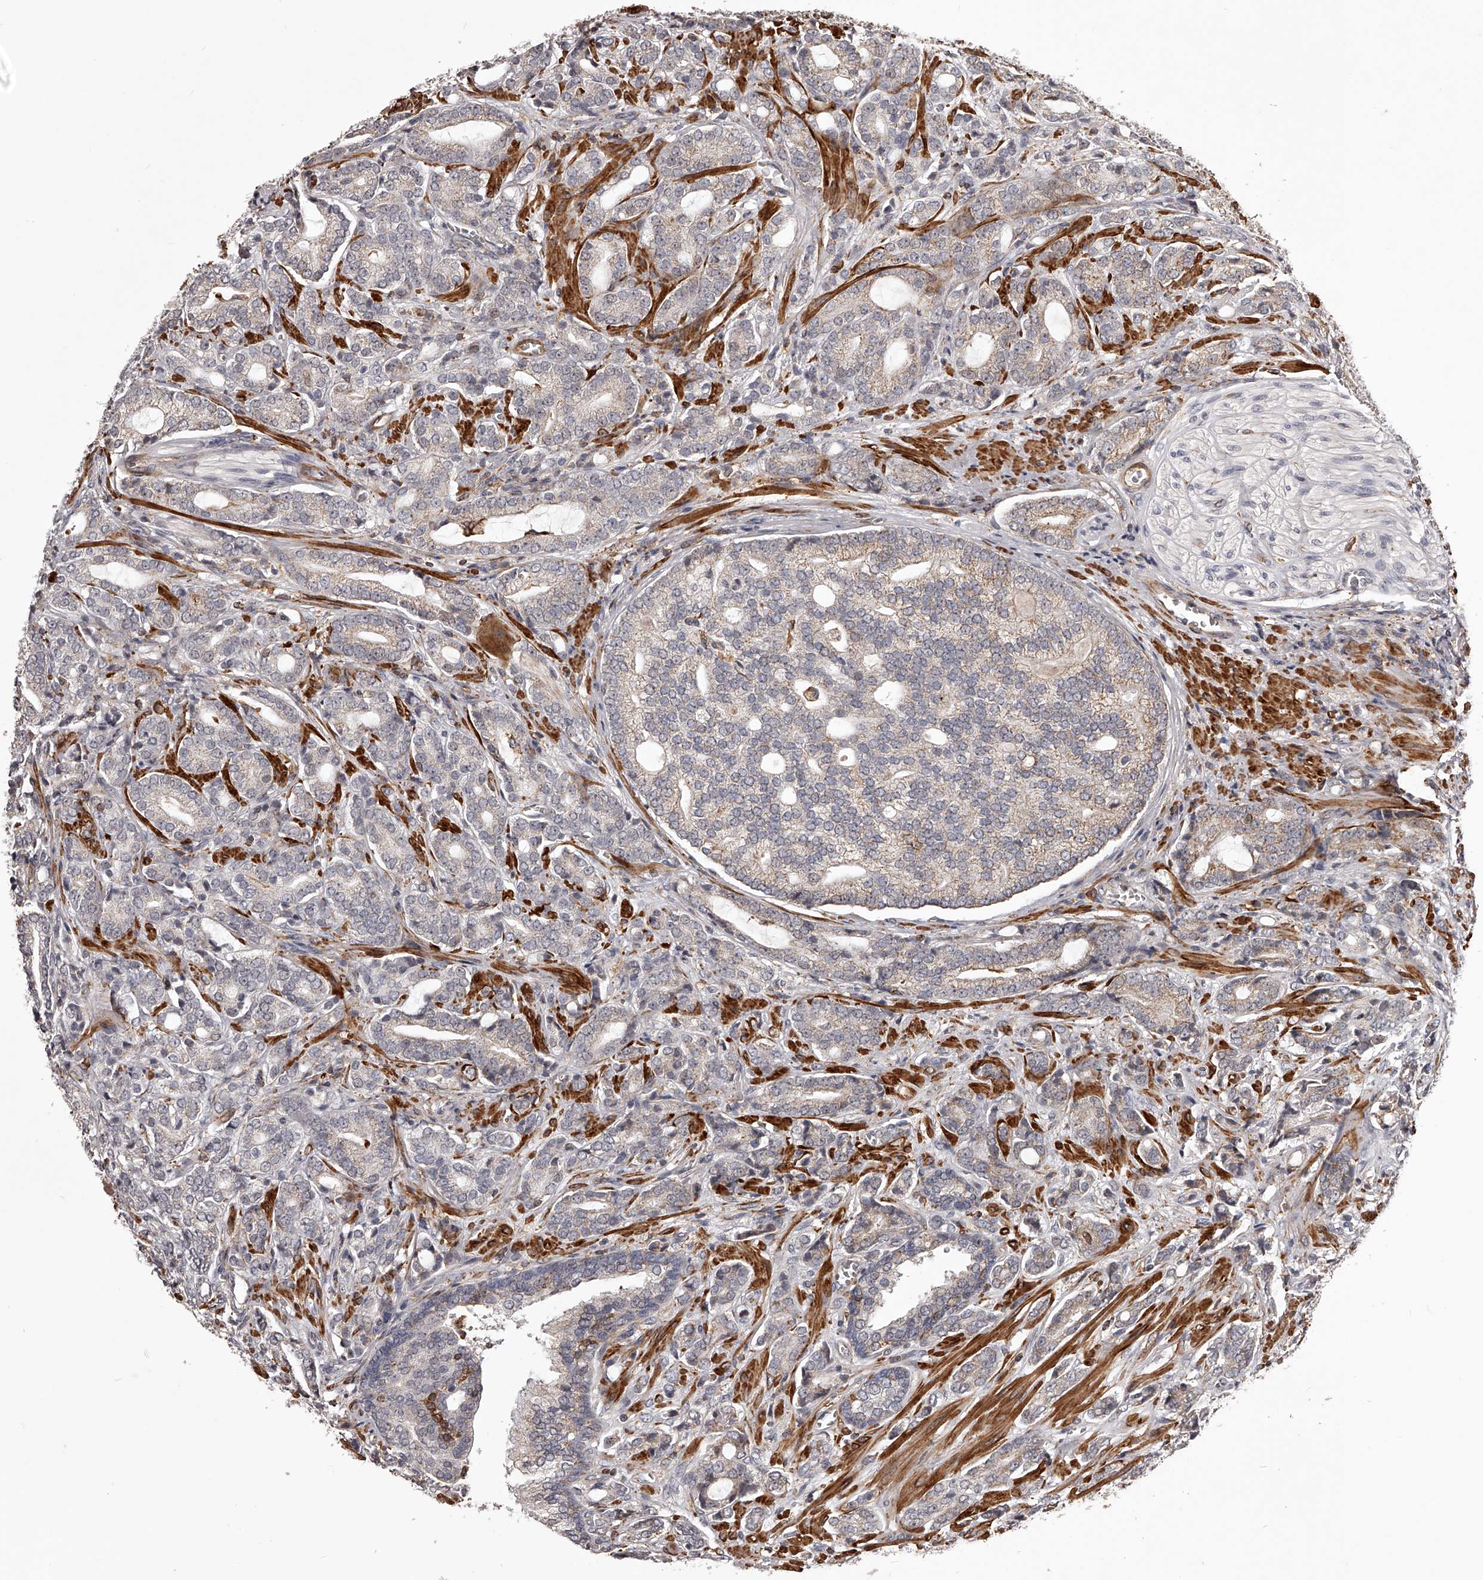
{"staining": {"intensity": "weak", "quantity": "<25%", "location": "cytoplasmic/membranous"}, "tissue": "prostate cancer", "cell_type": "Tumor cells", "image_type": "cancer", "snomed": [{"axis": "morphology", "description": "Adenocarcinoma, High grade"}, {"axis": "topography", "description": "Prostate"}], "caption": "Prostate cancer (adenocarcinoma (high-grade)) was stained to show a protein in brown. There is no significant positivity in tumor cells. Brightfield microscopy of immunohistochemistry (IHC) stained with DAB (brown) and hematoxylin (blue), captured at high magnification.", "gene": "RRP36", "patient": {"sex": "male", "age": 57}}